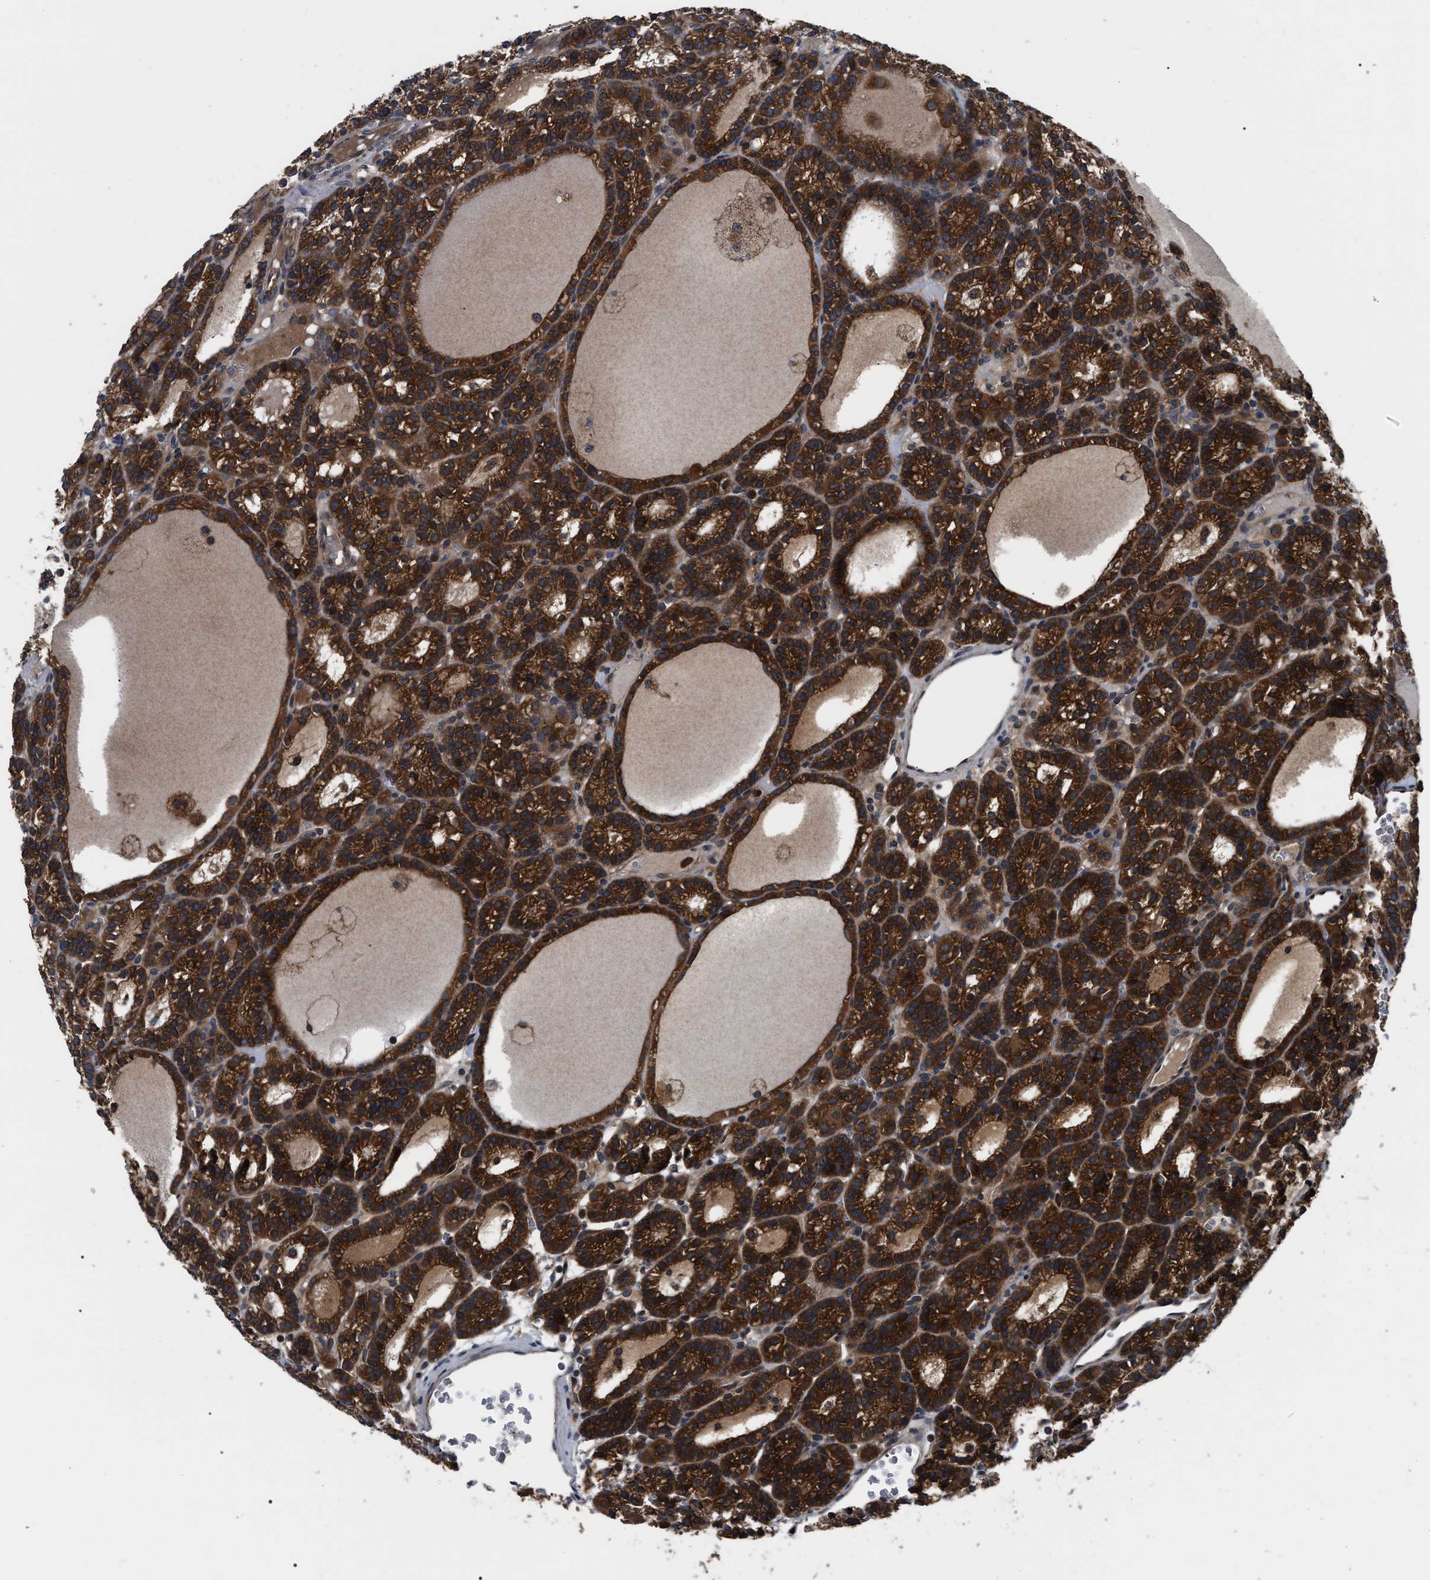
{"staining": {"intensity": "strong", "quantity": "25%-75%", "location": "cytoplasmic/membranous"}, "tissue": "parathyroid gland", "cell_type": "Glandular cells", "image_type": "normal", "snomed": [{"axis": "morphology", "description": "Normal tissue, NOS"}, {"axis": "morphology", "description": "Adenoma, NOS"}, {"axis": "topography", "description": "Parathyroid gland"}], "caption": "This histopathology image shows normal parathyroid gland stained with immunohistochemistry (IHC) to label a protein in brown. The cytoplasmic/membranous of glandular cells show strong positivity for the protein. Nuclei are counter-stained blue.", "gene": "GET4", "patient": {"sex": "female", "age": 58}}